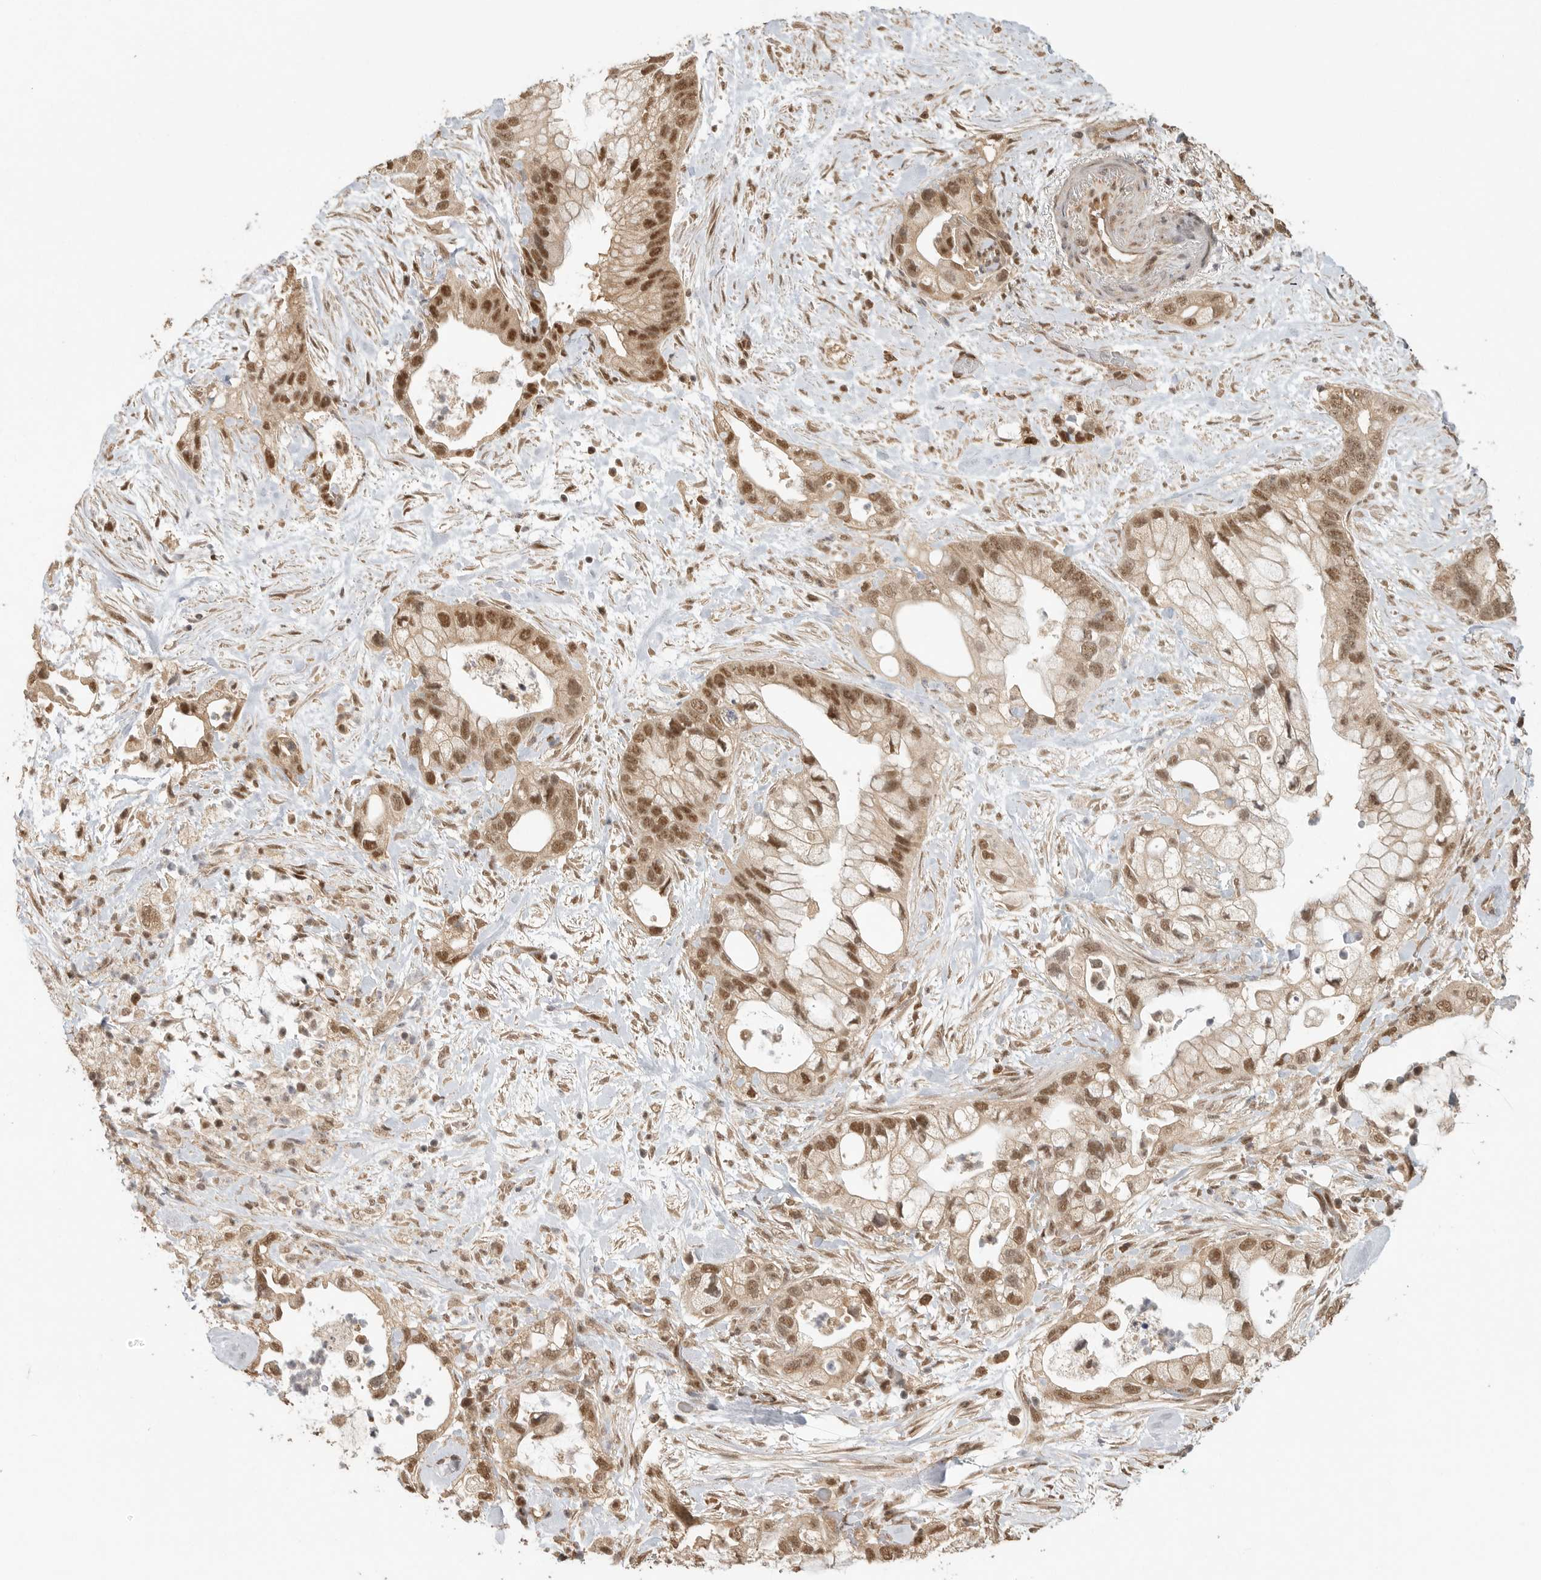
{"staining": {"intensity": "strong", "quantity": ">75%", "location": "cytoplasmic/membranous"}, "tissue": "pancreatic cancer", "cell_type": "Tumor cells", "image_type": "cancer", "snomed": [{"axis": "morphology", "description": "Adenocarcinoma, NOS"}, {"axis": "topography", "description": "Pancreas"}], "caption": "A high-resolution micrograph shows immunohistochemistry (IHC) staining of pancreatic adenocarcinoma, which reveals strong cytoplasmic/membranous positivity in about >75% of tumor cells. Nuclei are stained in blue.", "gene": "DFFA", "patient": {"sex": "male", "age": 53}}